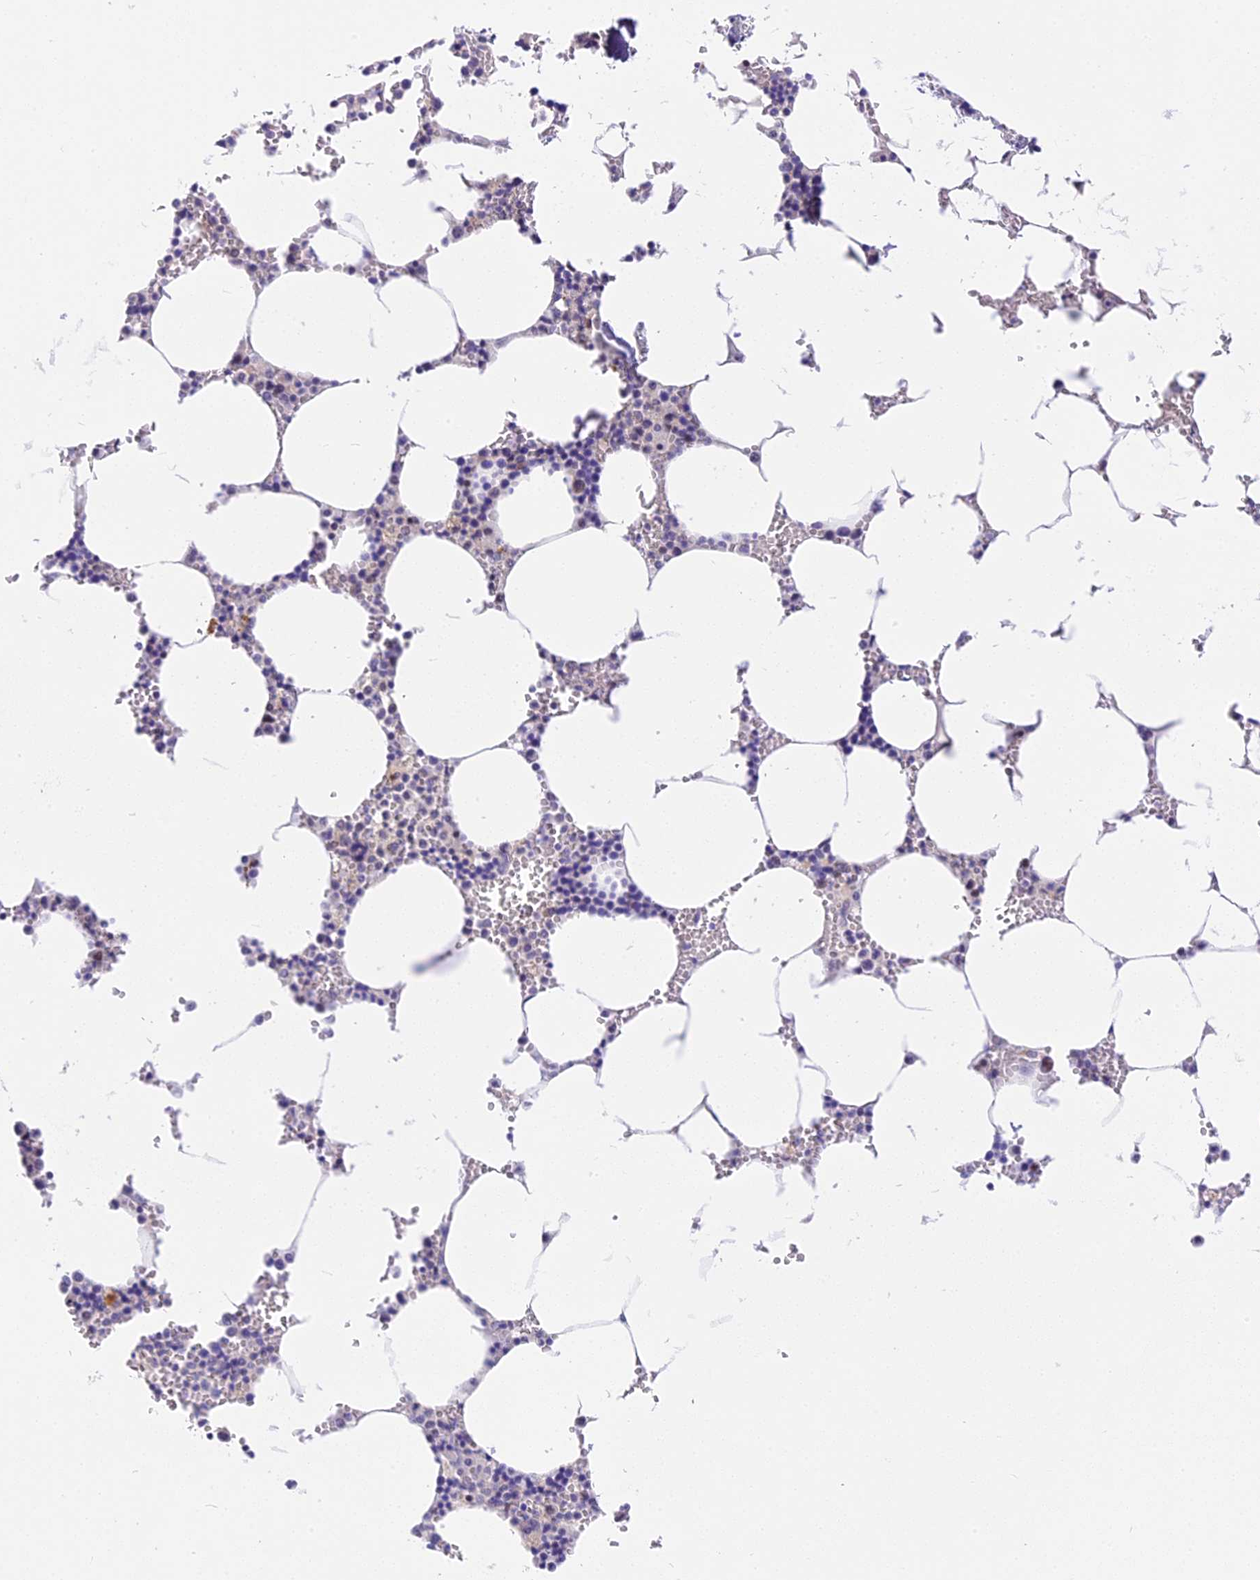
{"staining": {"intensity": "moderate", "quantity": "<25%", "location": "nuclear"}, "tissue": "bone marrow", "cell_type": "Hematopoietic cells", "image_type": "normal", "snomed": [{"axis": "morphology", "description": "Normal tissue, NOS"}, {"axis": "topography", "description": "Bone marrow"}], "caption": "This histopathology image reveals immunohistochemistry staining of benign bone marrow, with low moderate nuclear positivity in about <25% of hematopoietic cells.", "gene": "MIDN", "patient": {"sex": "male", "age": 70}}